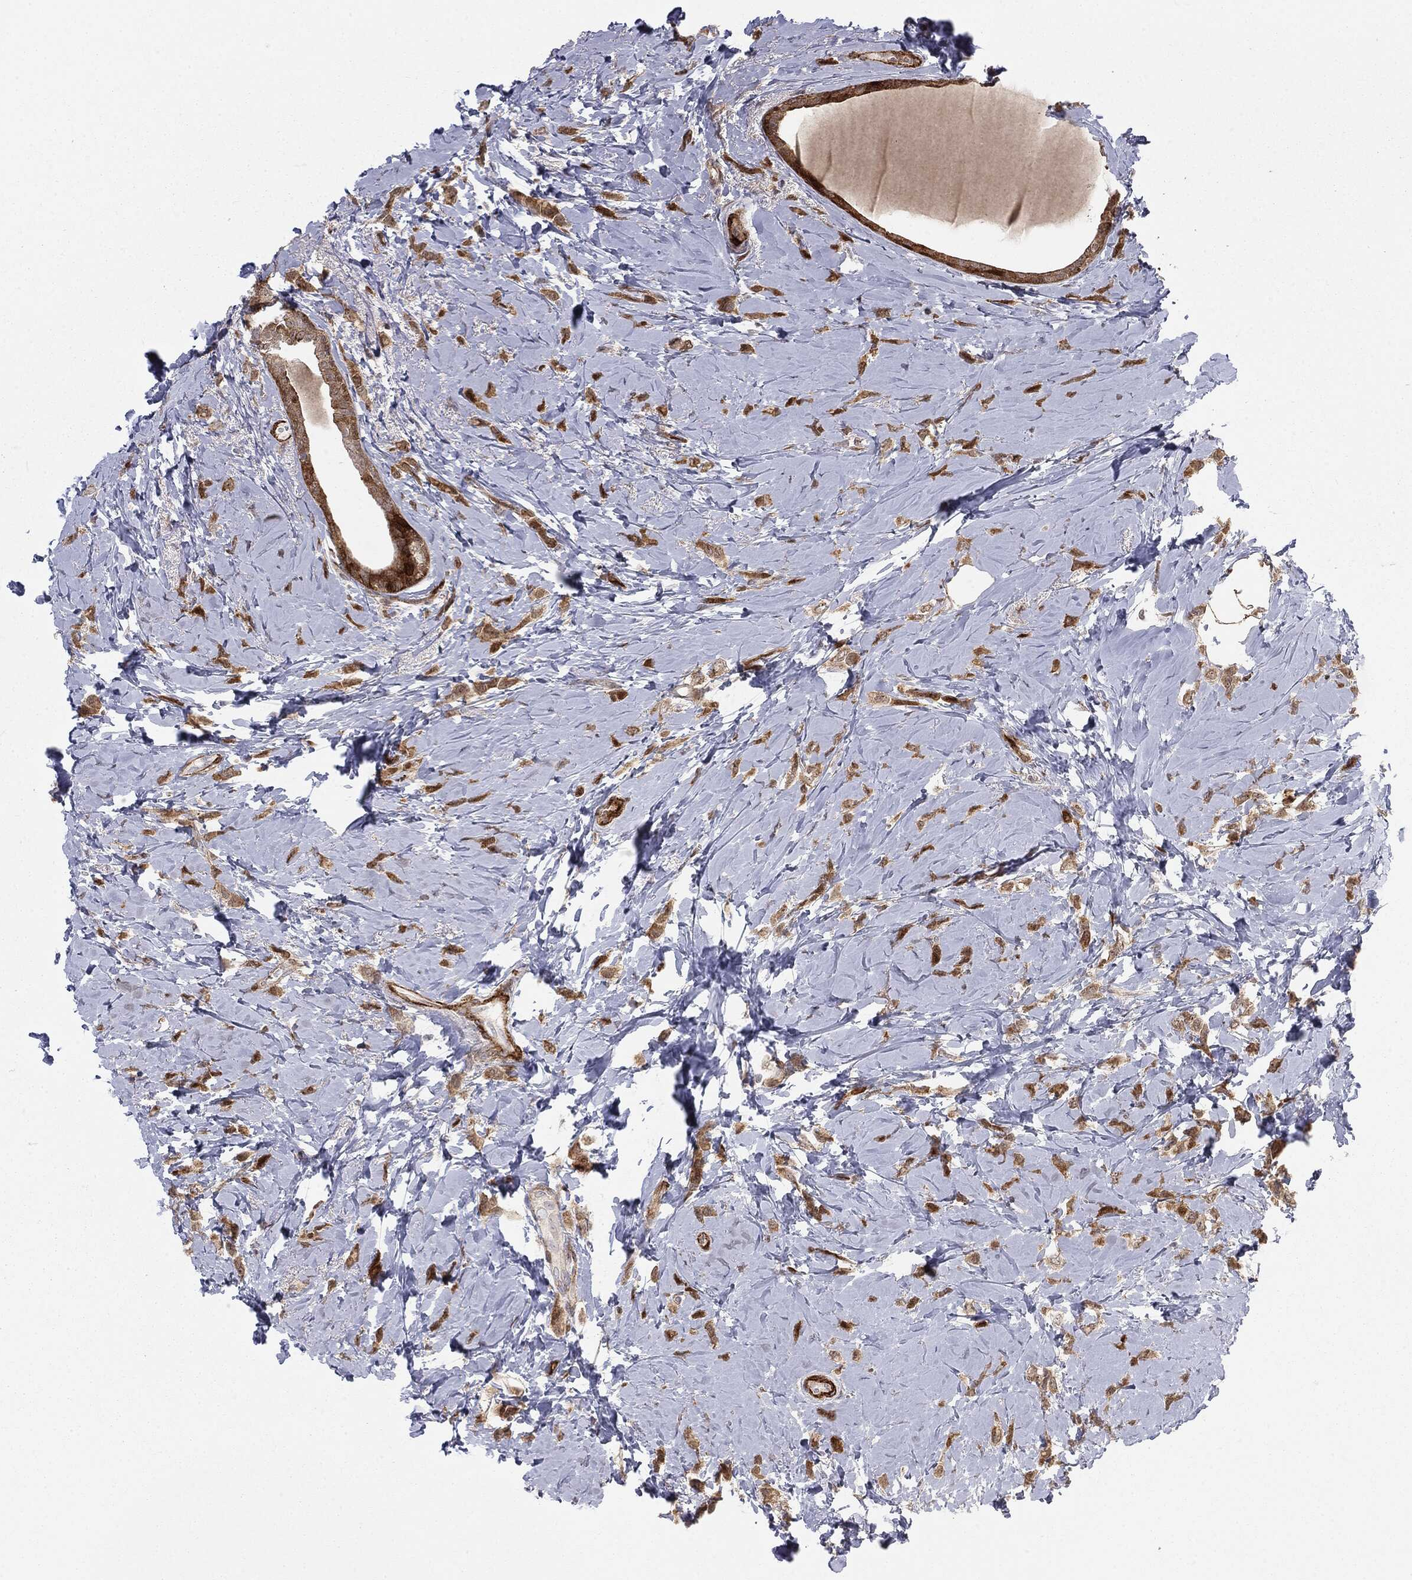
{"staining": {"intensity": "moderate", "quantity": ">75%", "location": "cytoplasmic/membranous"}, "tissue": "breast cancer", "cell_type": "Tumor cells", "image_type": "cancer", "snomed": [{"axis": "morphology", "description": "Lobular carcinoma"}, {"axis": "topography", "description": "Breast"}], "caption": "Tumor cells reveal medium levels of moderate cytoplasmic/membranous expression in approximately >75% of cells in human breast cancer. (IHC, brightfield microscopy, high magnification).", "gene": "PTEN", "patient": {"sex": "female", "age": 66}}